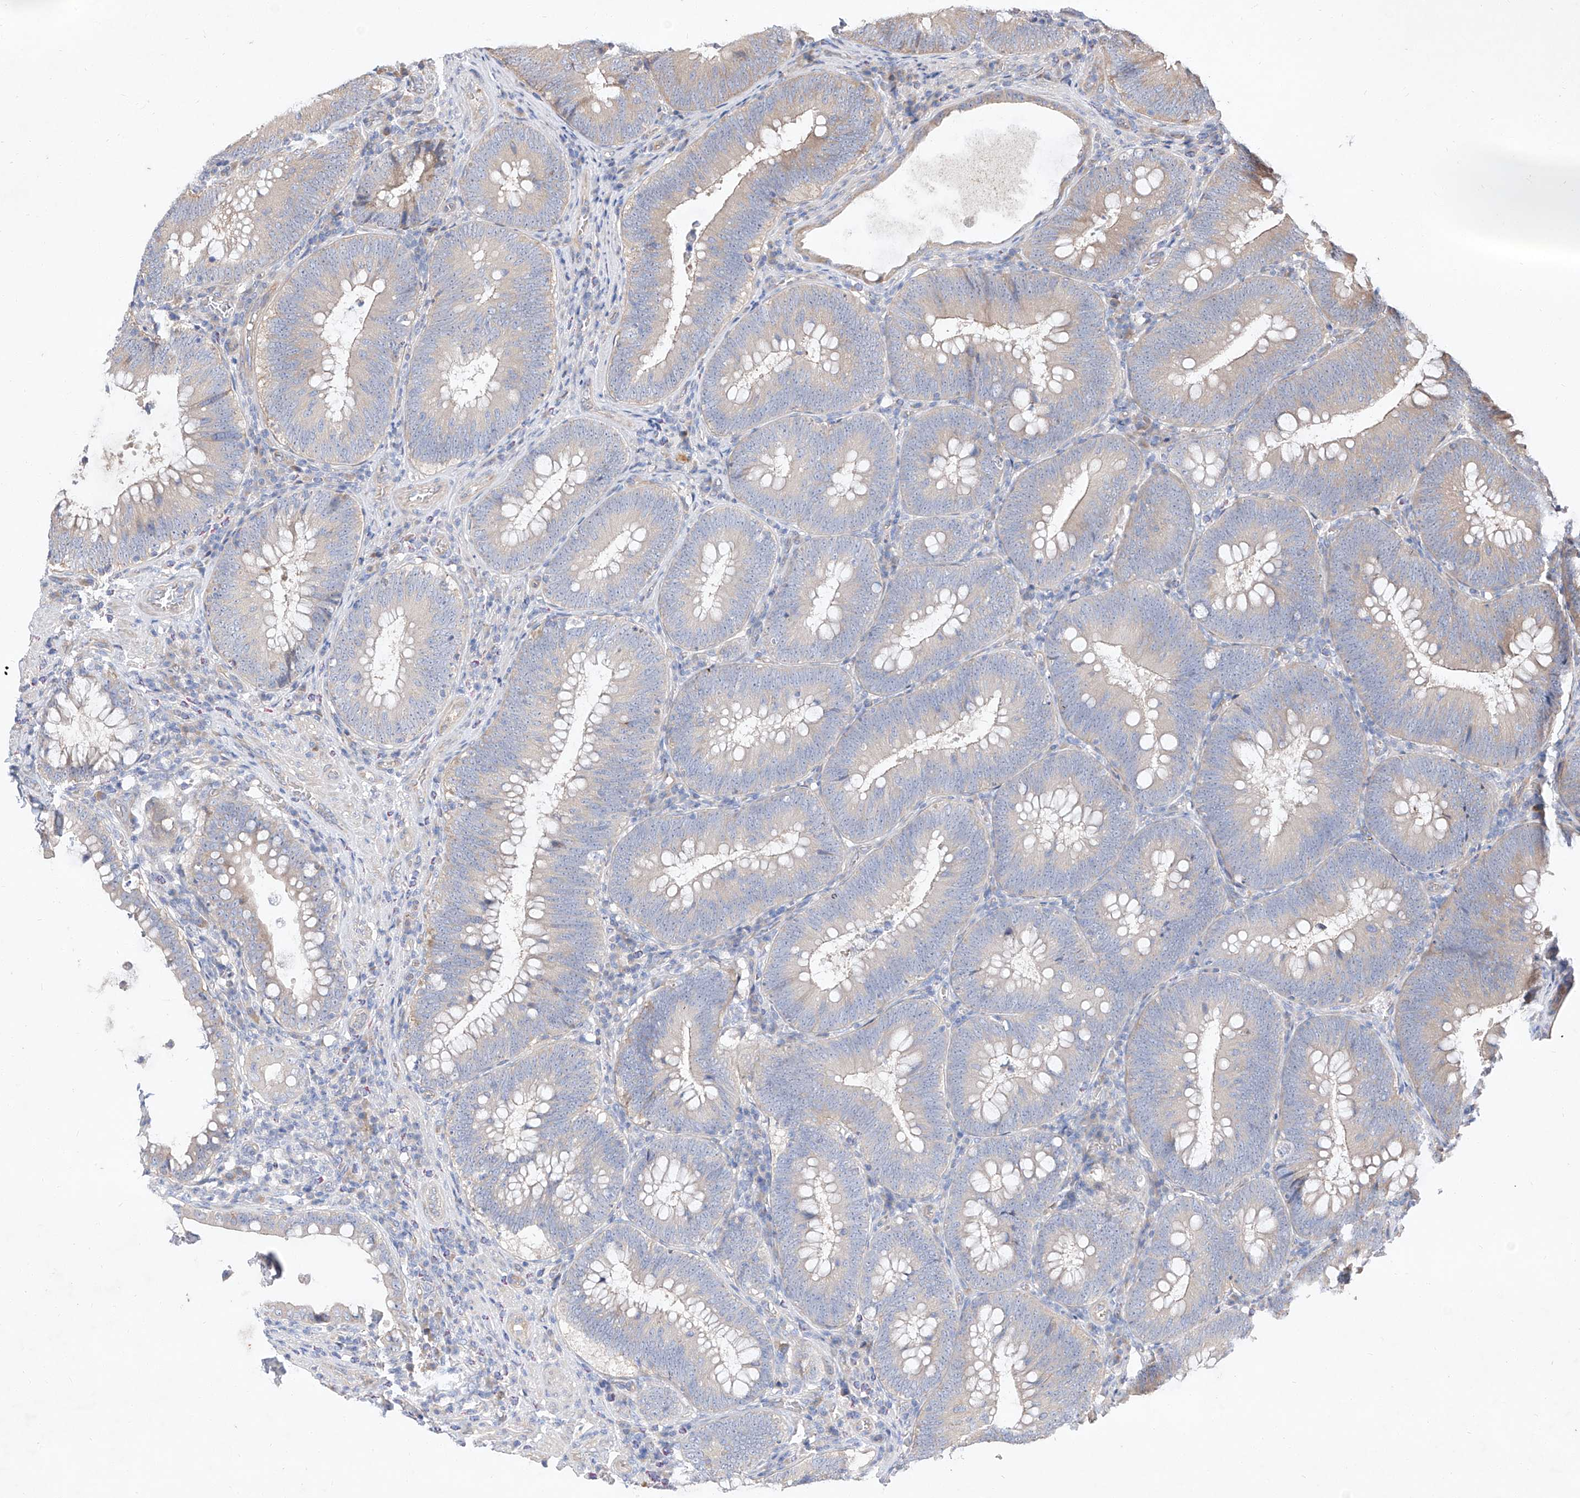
{"staining": {"intensity": "moderate", "quantity": "<25%", "location": "cytoplasmic/membranous"}, "tissue": "colorectal cancer", "cell_type": "Tumor cells", "image_type": "cancer", "snomed": [{"axis": "morphology", "description": "Normal tissue, NOS"}, {"axis": "topography", "description": "Colon"}], "caption": "A low amount of moderate cytoplasmic/membranous staining is identified in about <25% of tumor cells in colorectal cancer tissue.", "gene": "DIRAS3", "patient": {"sex": "female", "age": 82}}